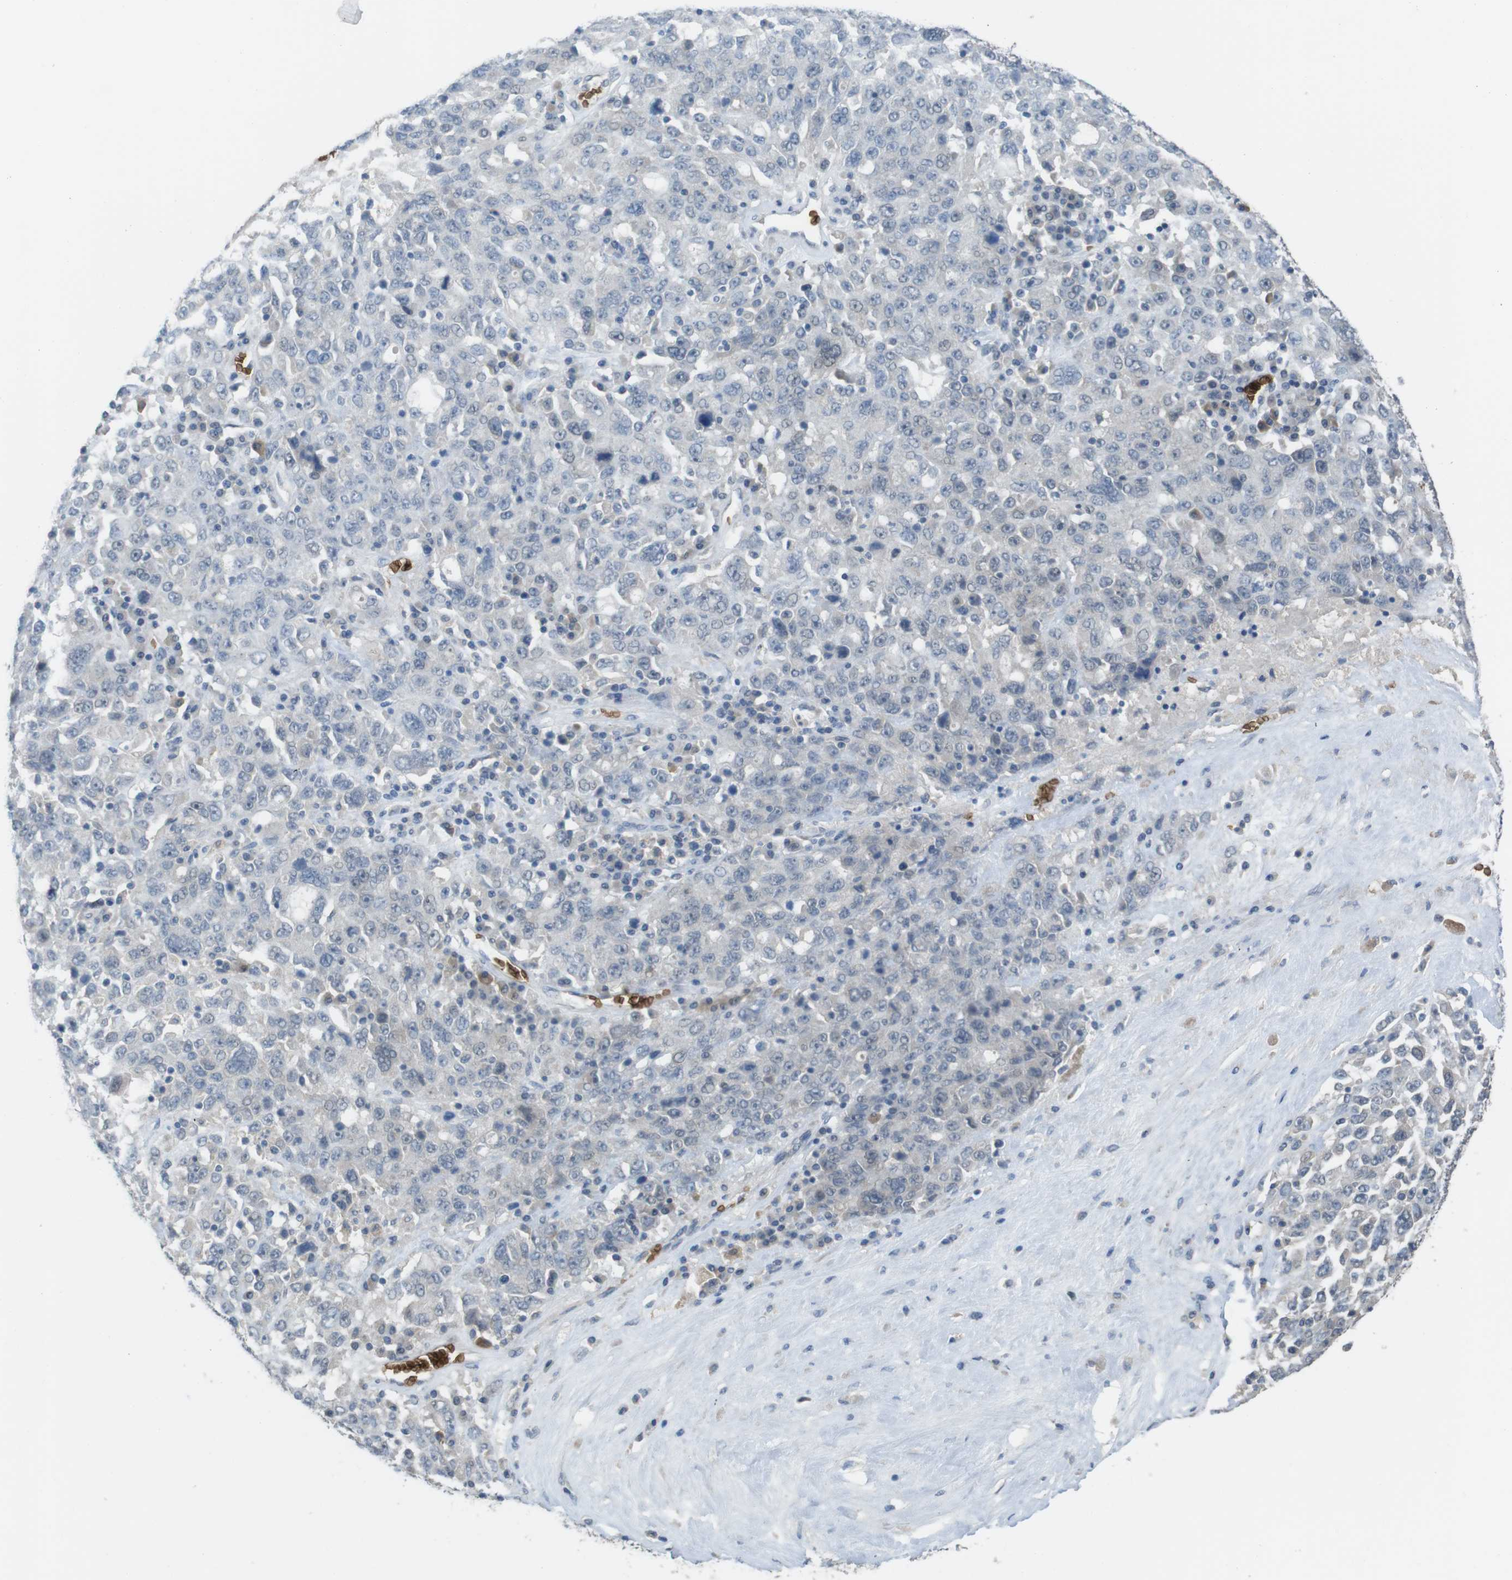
{"staining": {"intensity": "negative", "quantity": "none", "location": "none"}, "tissue": "ovarian cancer", "cell_type": "Tumor cells", "image_type": "cancer", "snomed": [{"axis": "morphology", "description": "Carcinoma, endometroid"}, {"axis": "topography", "description": "Ovary"}], "caption": "Immunohistochemistry image of neoplastic tissue: ovarian endometroid carcinoma stained with DAB shows no significant protein staining in tumor cells. (Stains: DAB immunohistochemistry (IHC) with hematoxylin counter stain, Microscopy: brightfield microscopy at high magnification).", "gene": "GYPA", "patient": {"sex": "female", "age": 62}}